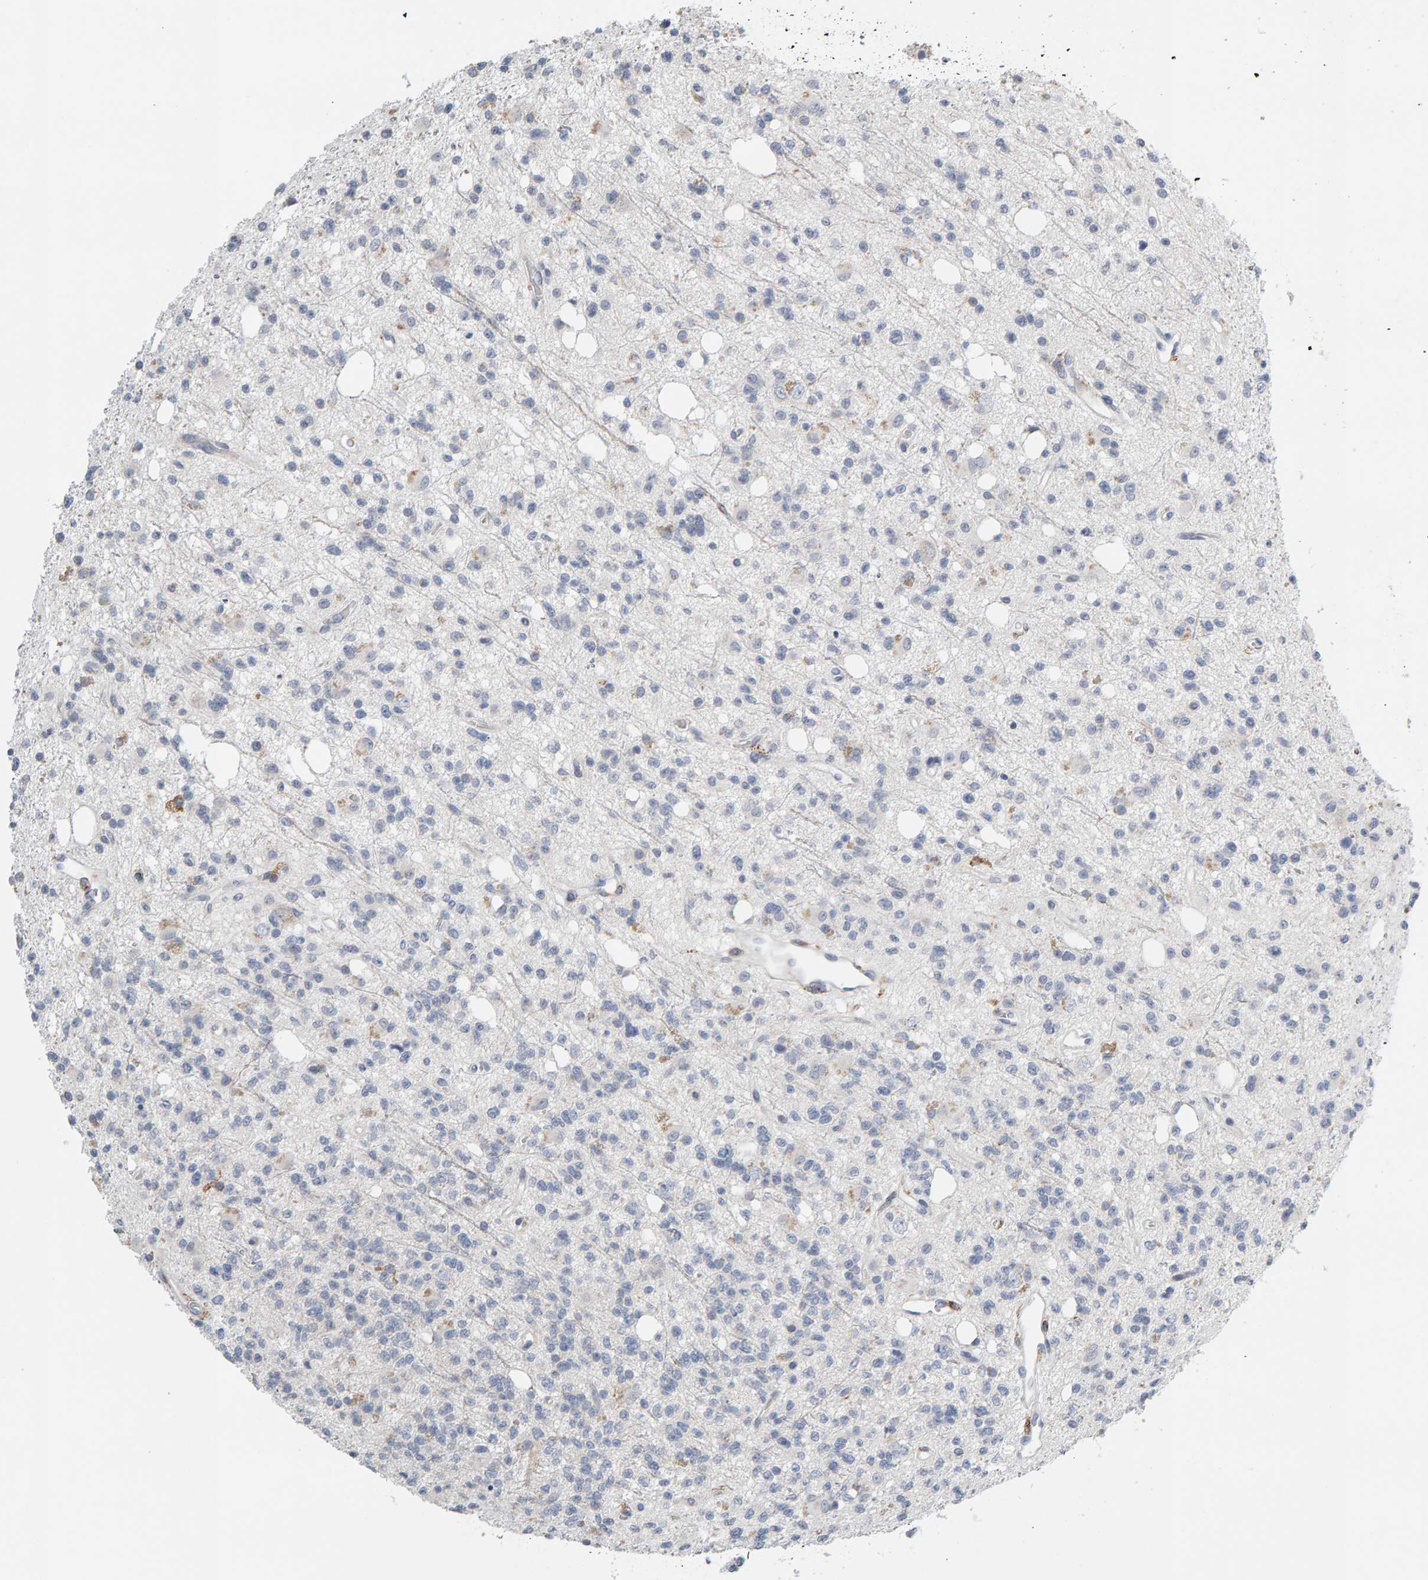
{"staining": {"intensity": "negative", "quantity": "none", "location": "none"}, "tissue": "glioma", "cell_type": "Tumor cells", "image_type": "cancer", "snomed": [{"axis": "morphology", "description": "Glioma, malignant, High grade"}, {"axis": "topography", "description": "Brain"}], "caption": "Immunohistochemical staining of glioma reveals no significant expression in tumor cells.", "gene": "ENGASE", "patient": {"sex": "female", "age": 62}}